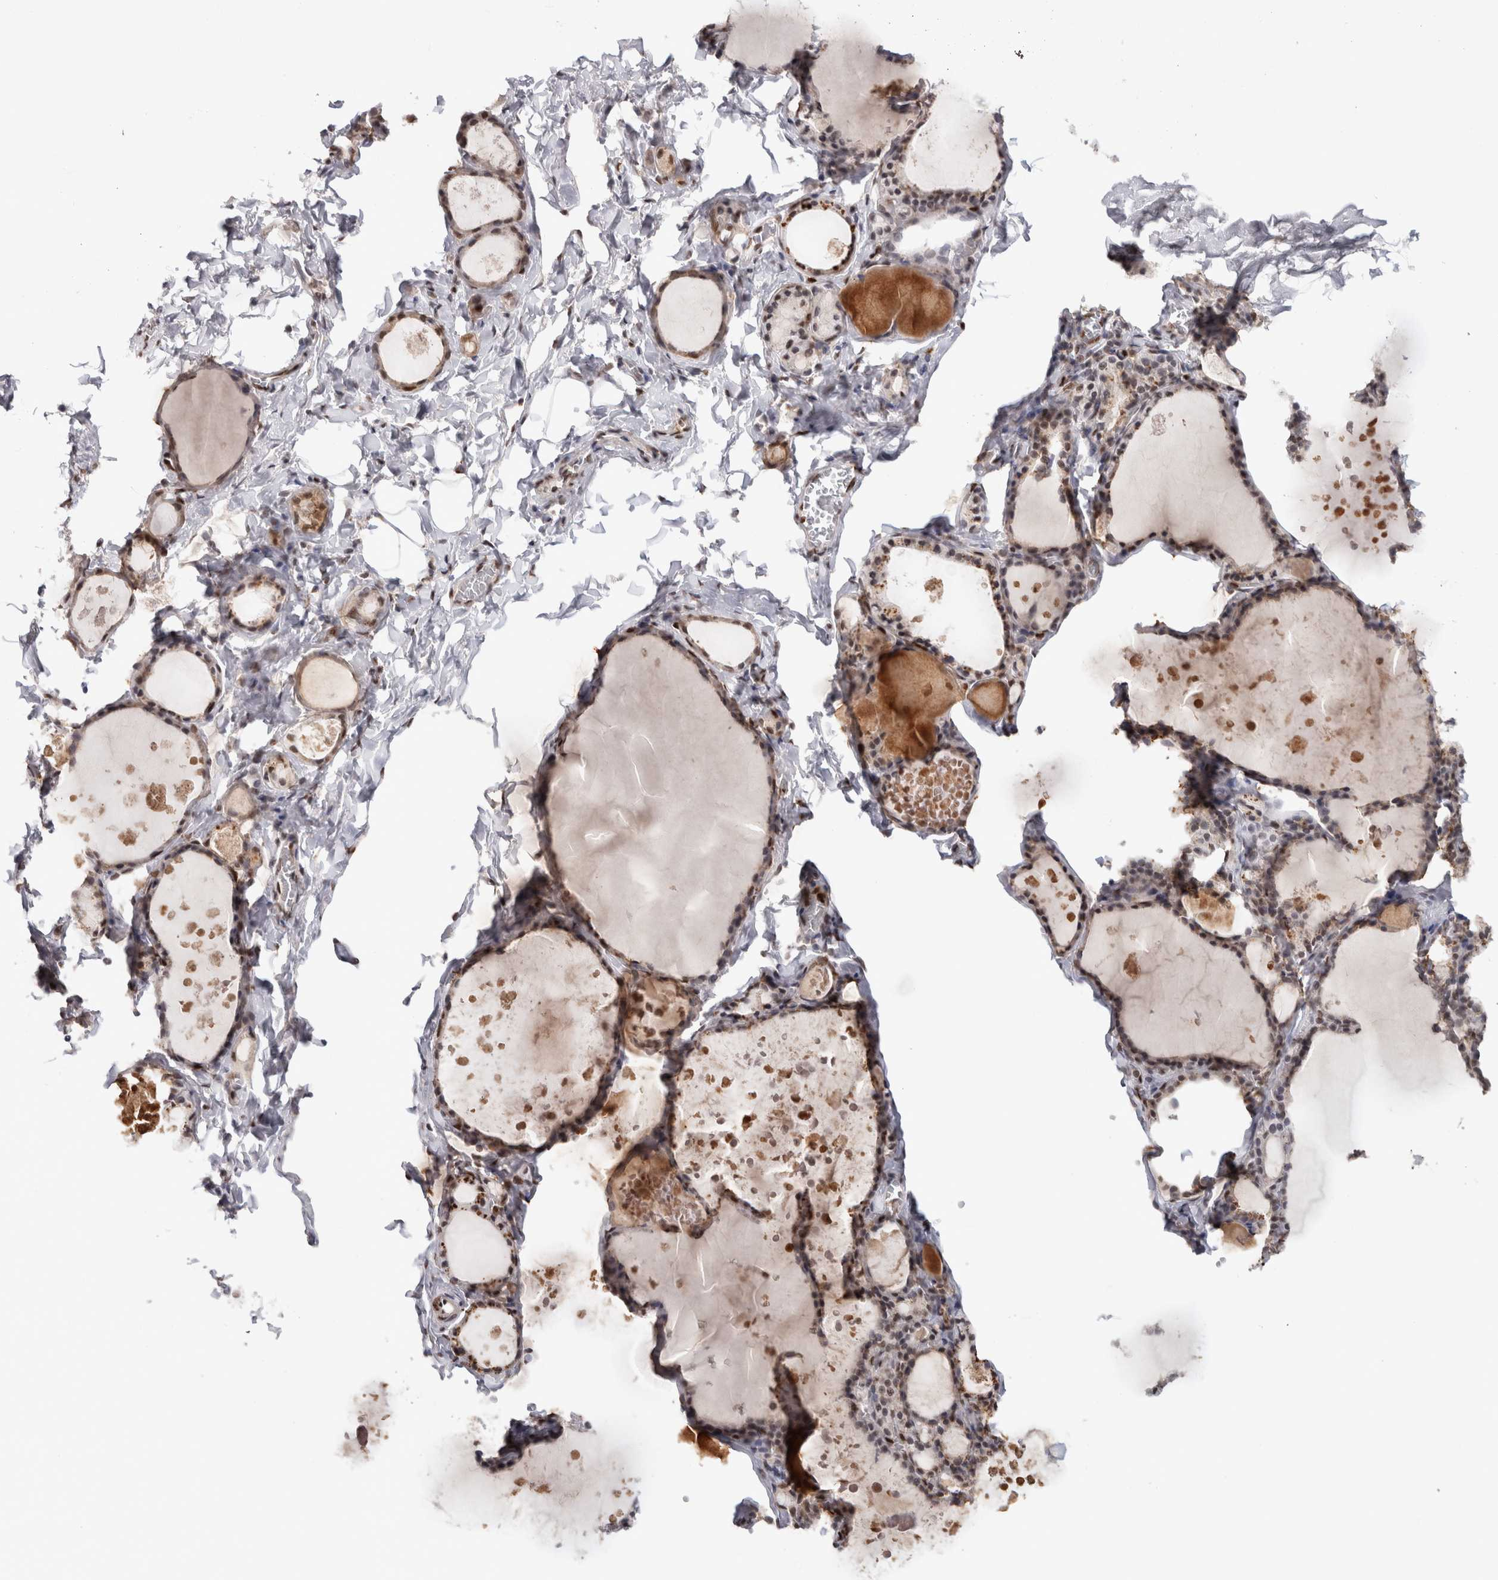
{"staining": {"intensity": "moderate", "quantity": ">75%", "location": "nuclear"}, "tissue": "thyroid gland", "cell_type": "Glandular cells", "image_type": "normal", "snomed": [{"axis": "morphology", "description": "Normal tissue, NOS"}, {"axis": "topography", "description": "Thyroid gland"}], "caption": "This image reveals immunohistochemistry (IHC) staining of normal thyroid gland, with medium moderate nuclear staining in about >75% of glandular cells.", "gene": "RPS6KA2", "patient": {"sex": "male", "age": 56}}